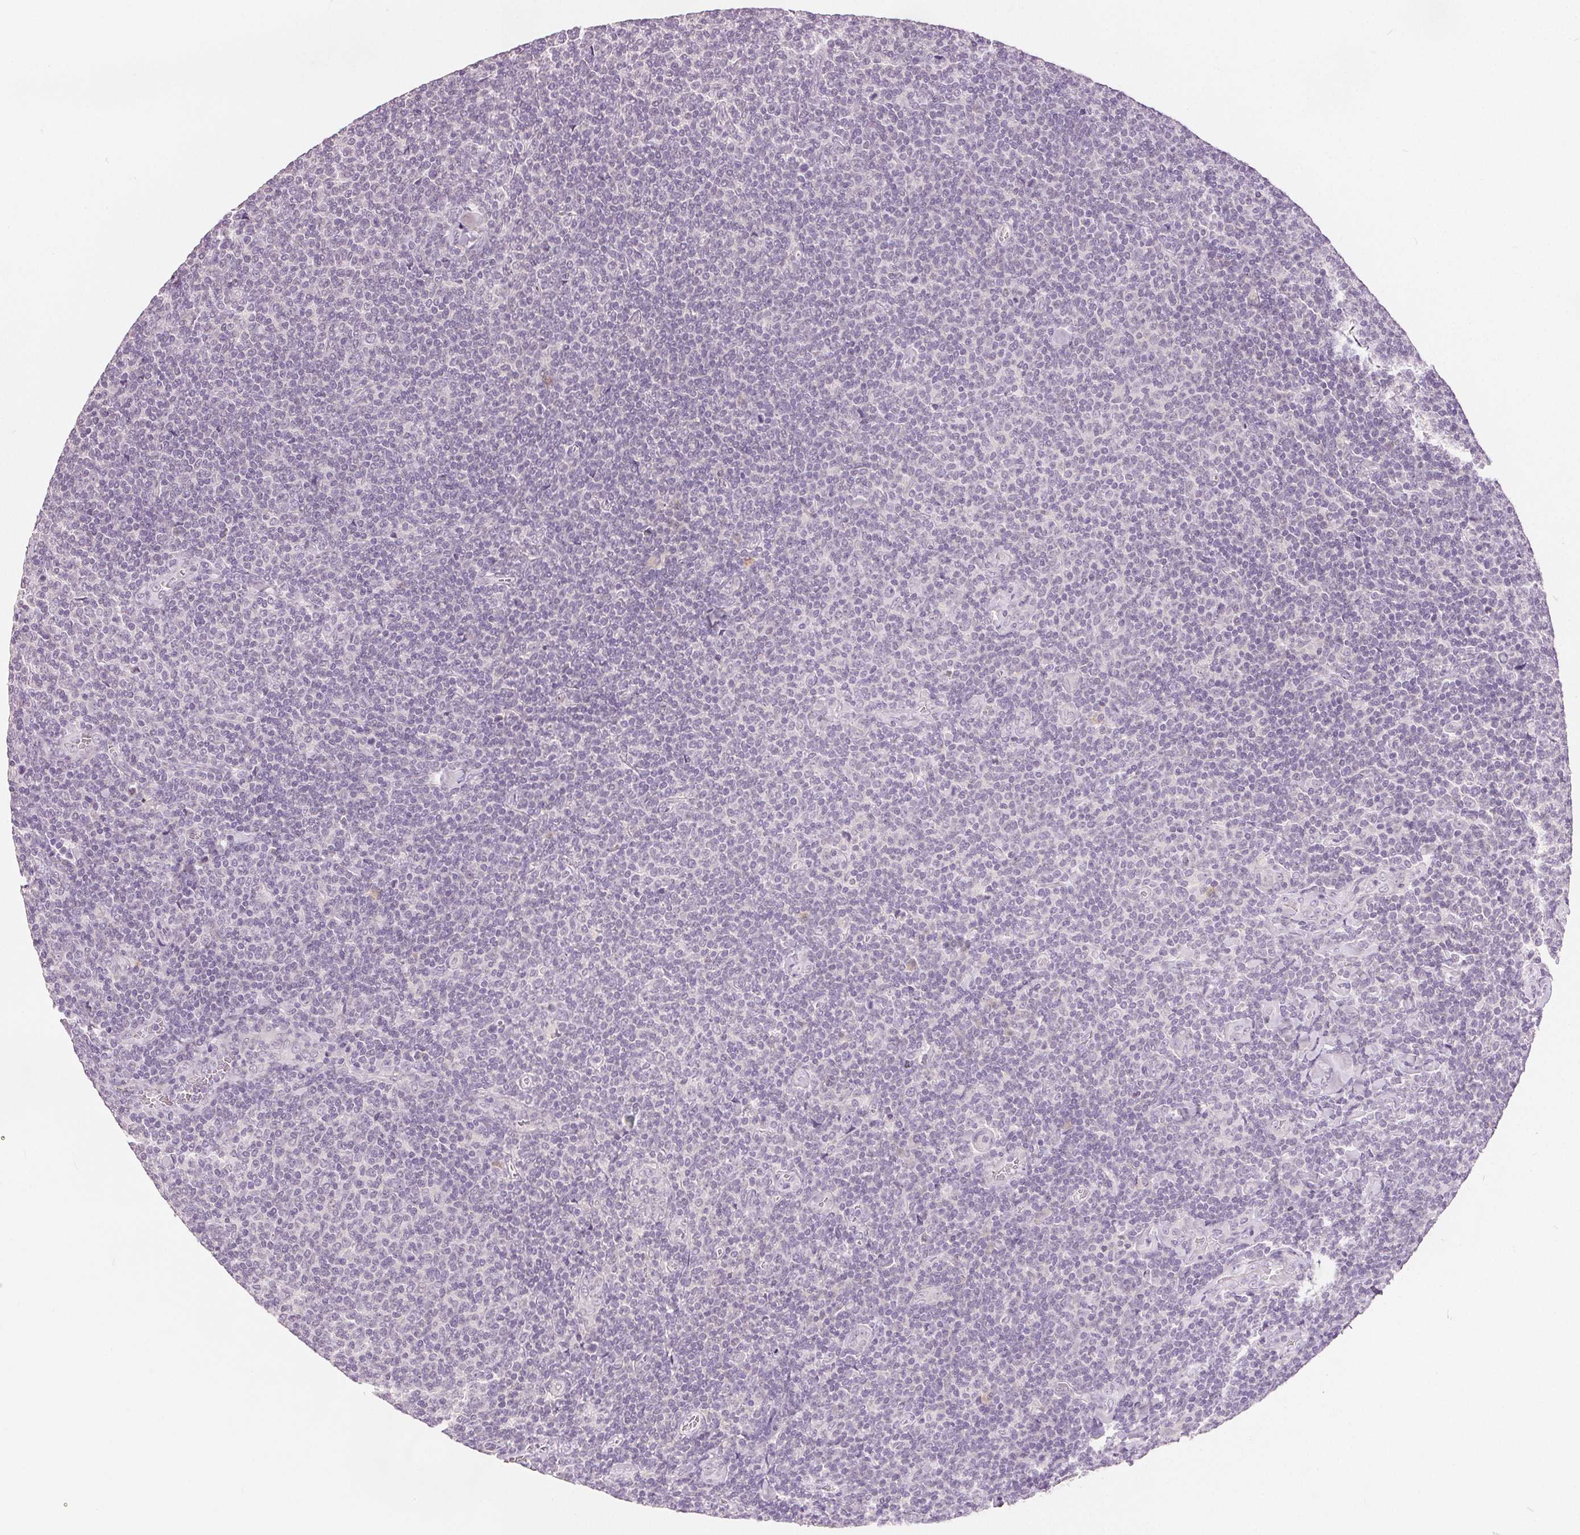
{"staining": {"intensity": "negative", "quantity": "none", "location": "none"}, "tissue": "lymphoma", "cell_type": "Tumor cells", "image_type": "cancer", "snomed": [{"axis": "morphology", "description": "Malignant lymphoma, non-Hodgkin's type, Low grade"}, {"axis": "topography", "description": "Lymph node"}], "caption": "A high-resolution image shows IHC staining of malignant lymphoma, non-Hodgkin's type (low-grade), which demonstrates no significant positivity in tumor cells.", "gene": "CA12", "patient": {"sex": "male", "age": 52}}